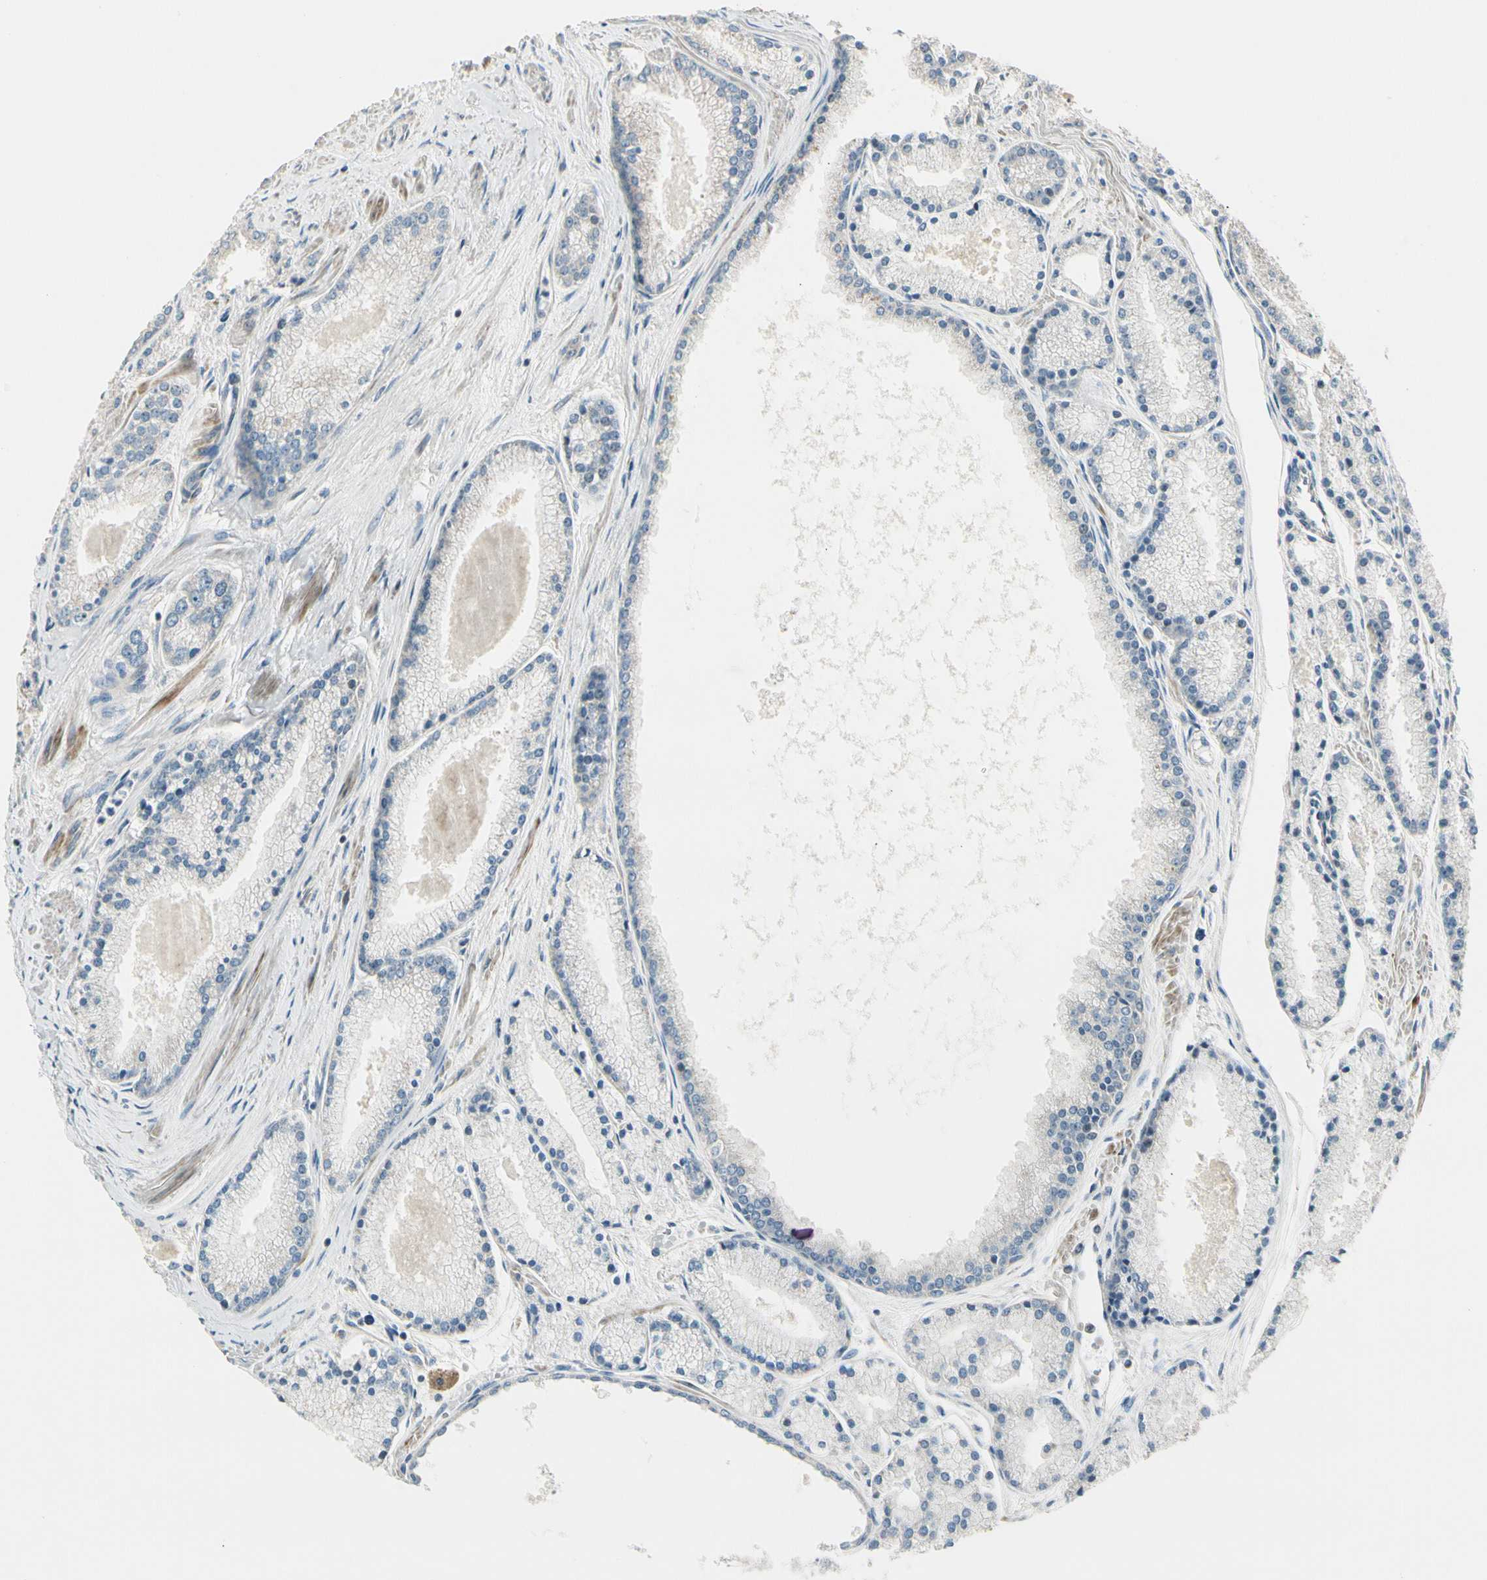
{"staining": {"intensity": "negative", "quantity": "none", "location": "none"}, "tissue": "prostate cancer", "cell_type": "Tumor cells", "image_type": "cancer", "snomed": [{"axis": "morphology", "description": "Adenocarcinoma, High grade"}, {"axis": "topography", "description": "Prostate"}], "caption": "Immunohistochemical staining of prostate cancer (high-grade adenocarcinoma) displays no significant expression in tumor cells.", "gene": "ADGRA3", "patient": {"sex": "male", "age": 61}}